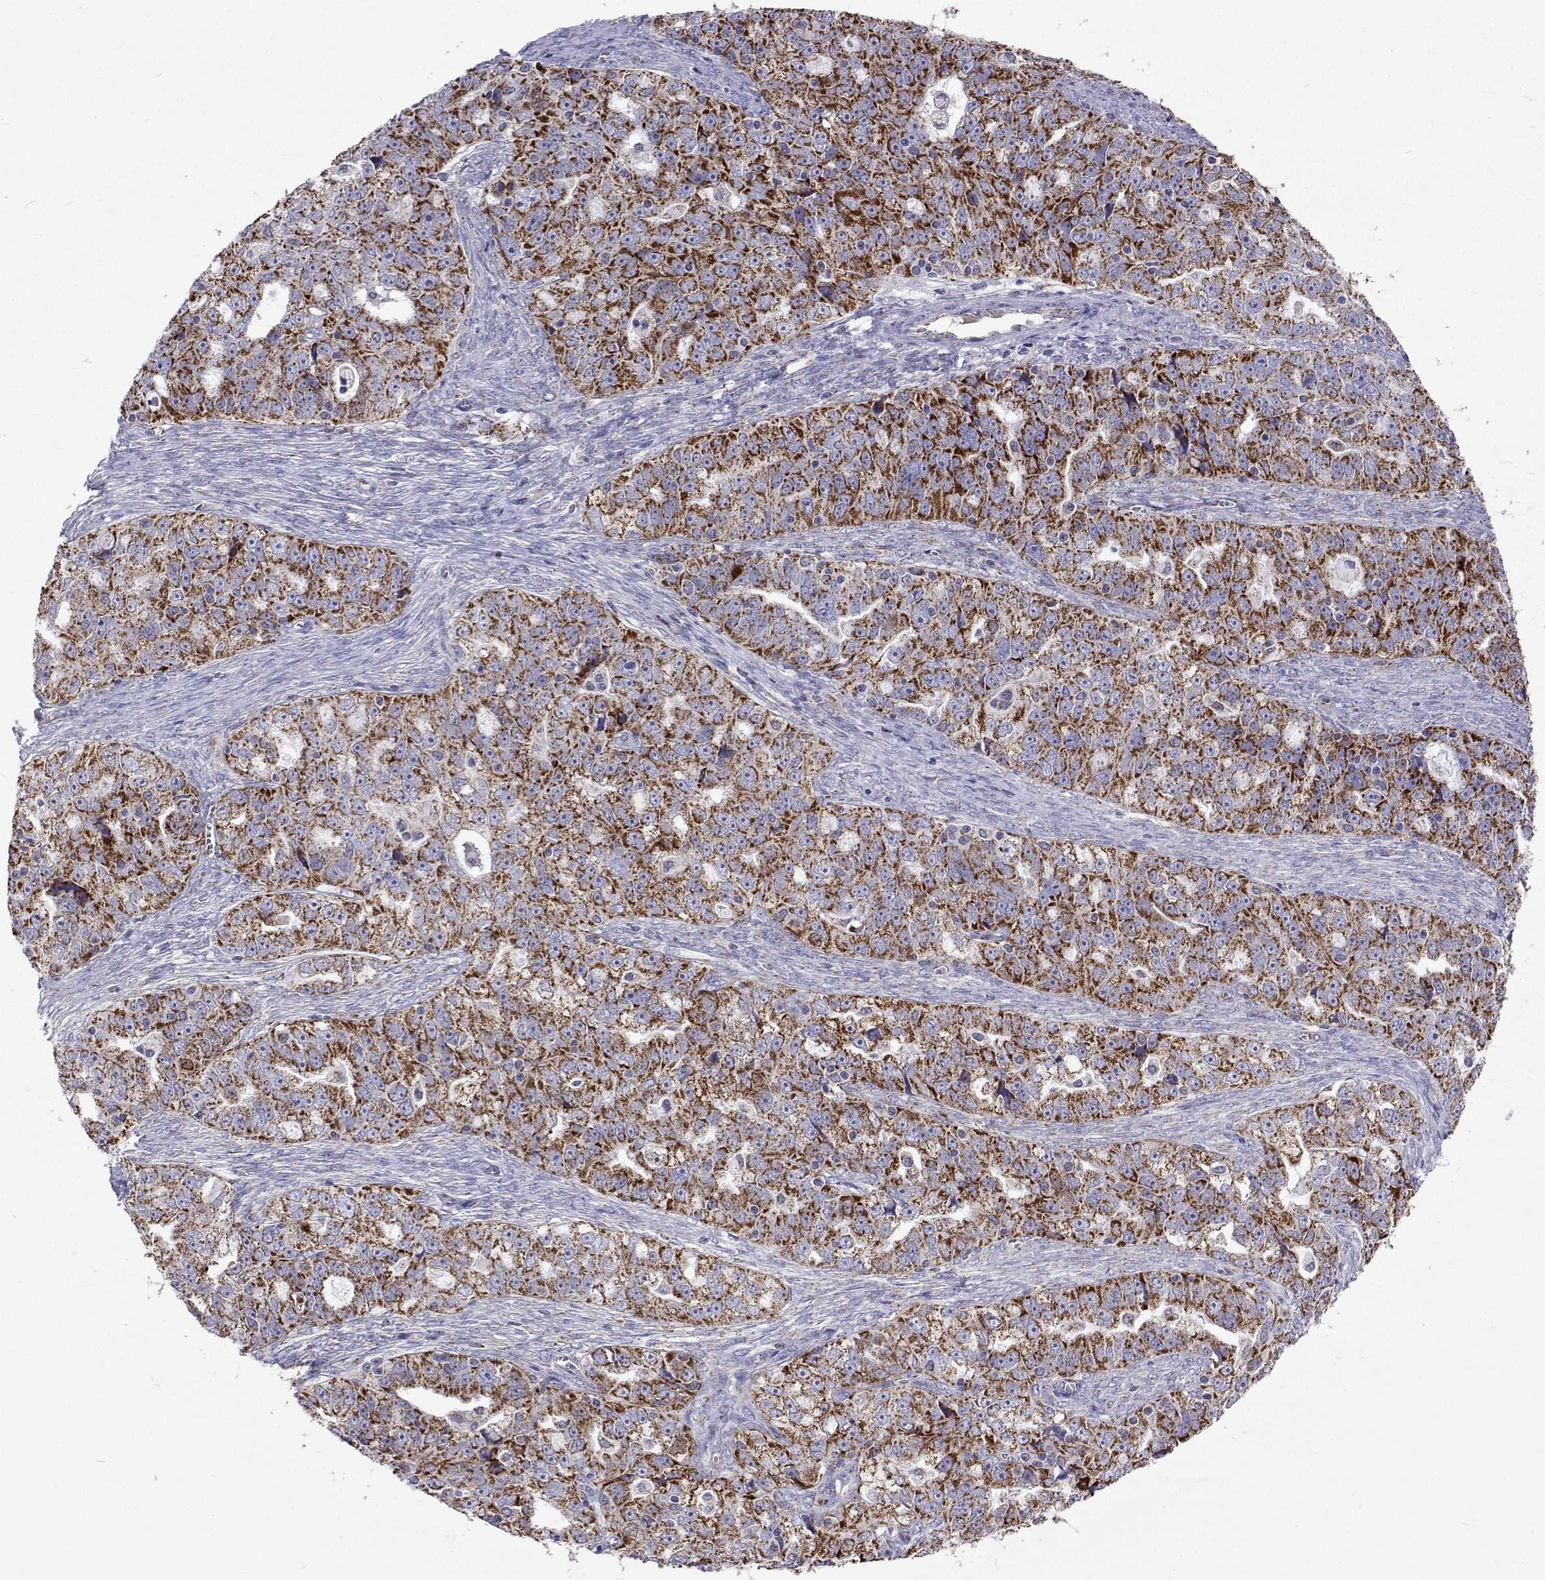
{"staining": {"intensity": "strong", "quantity": ">75%", "location": "cytoplasmic/membranous"}, "tissue": "ovarian cancer", "cell_type": "Tumor cells", "image_type": "cancer", "snomed": [{"axis": "morphology", "description": "Cystadenocarcinoma, serous, NOS"}, {"axis": "topography", "description": "Ovary"}], "caption": "Ovarian cancer stained with a protein marker demonstrates strong staining in tumor cells.", "gene": "MCCC2", "patient": {"sex": "female", "age": 51}}